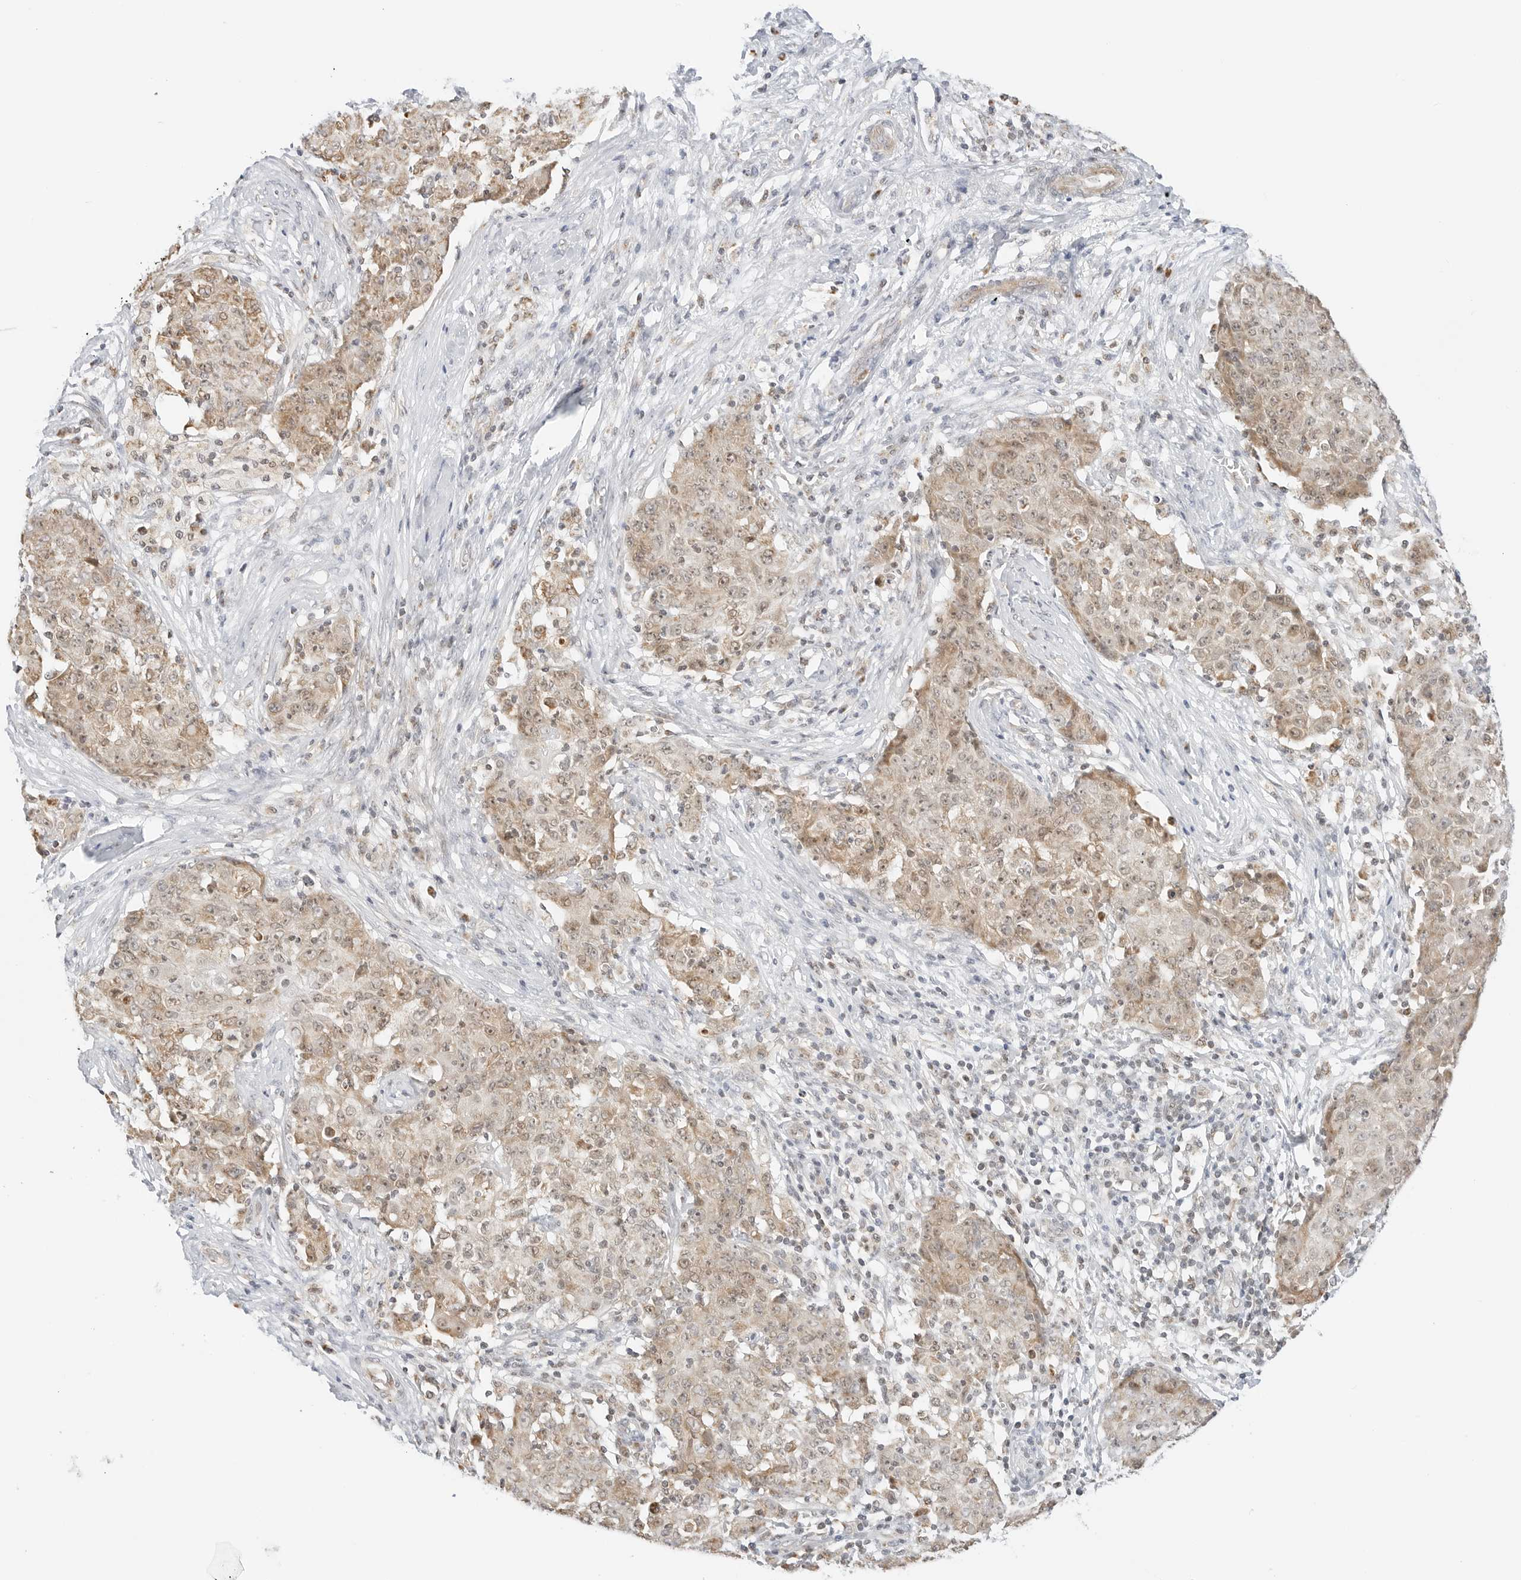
{"staining": {"intensity": "weak", "quantity": ">75%", "location": "cytoplasmic/membranous,nuclear"}, "tissue": "ovarian cancer", "cell_type": "Tumor cells", "image_type": "cancer", "snomed": [{"axis": "morphology", "description": "Carcinoma, endometroid"}, {"axis": "topography", "description": "Ovary"}], "caption": "Immunohistochemistry (IHC) image of neoplastic tissue: human ovarian cancer stained using immunohistochemistry exhibits low levels of weak protein expression localized specifically in the cytoplasmic/membranous and nuclear of tumor cells, appearing as a cytoplasmic/membranous and nuclear brown color.", "gene": "GORAB", "patient": {"sex": "female", "age": 42}}